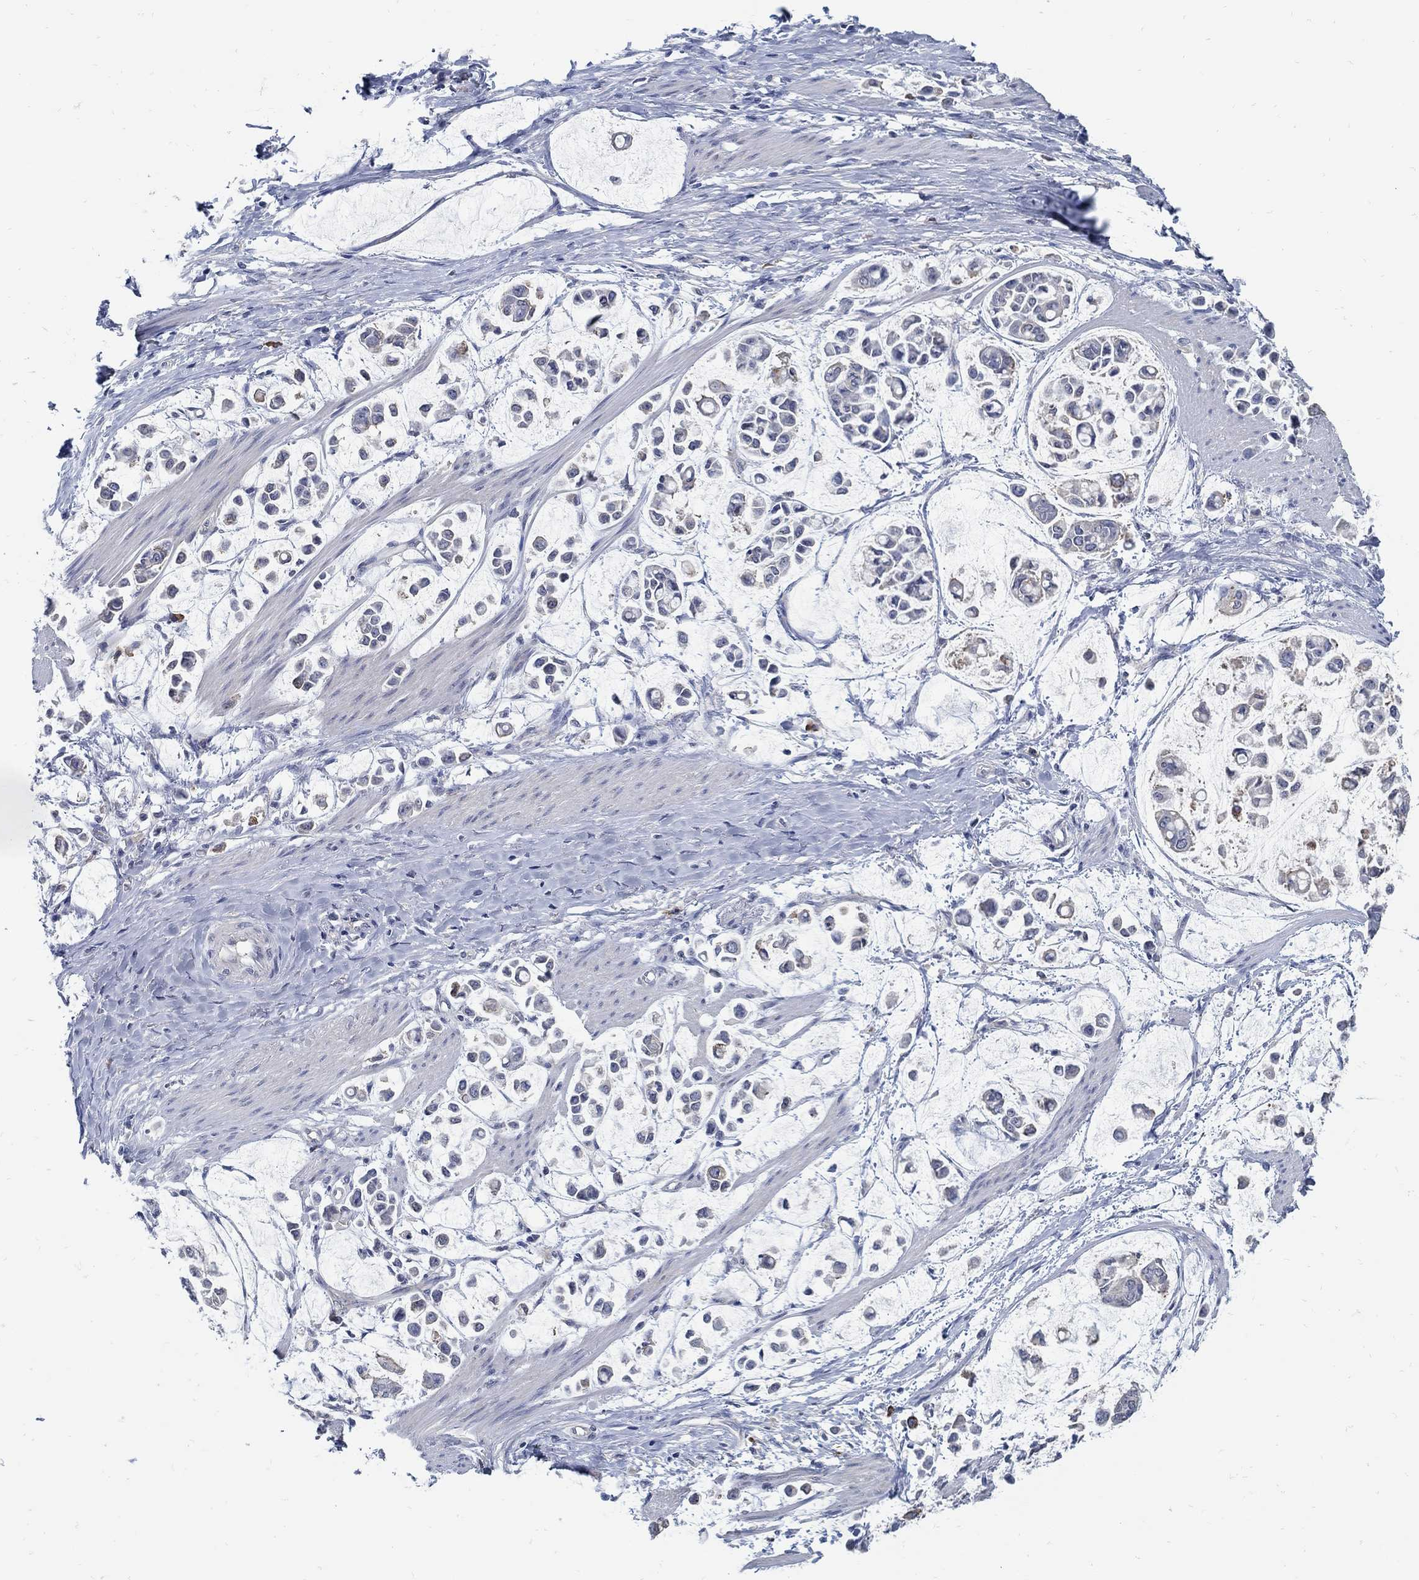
{"staining": {"intensity": "weak", "quantity": "<25%", "location": "cytoplasmic/membranous"}, "tissue": "stomach cancer", "cell_type": "Tumor cells", "image_type": "cancer", "snomed": [{"axis": "morphology", "description": "Adenocarcinoma, NOS"}, {"axis": "topography", "description": "Stomach"}], "caption": "Immunohistochemical staining of human stomach adenocarcinoma demonstrates no significant positivity in tumor cells.", "gene": "PCDH11X", "patient": {"sex": "male", "age": 82}}